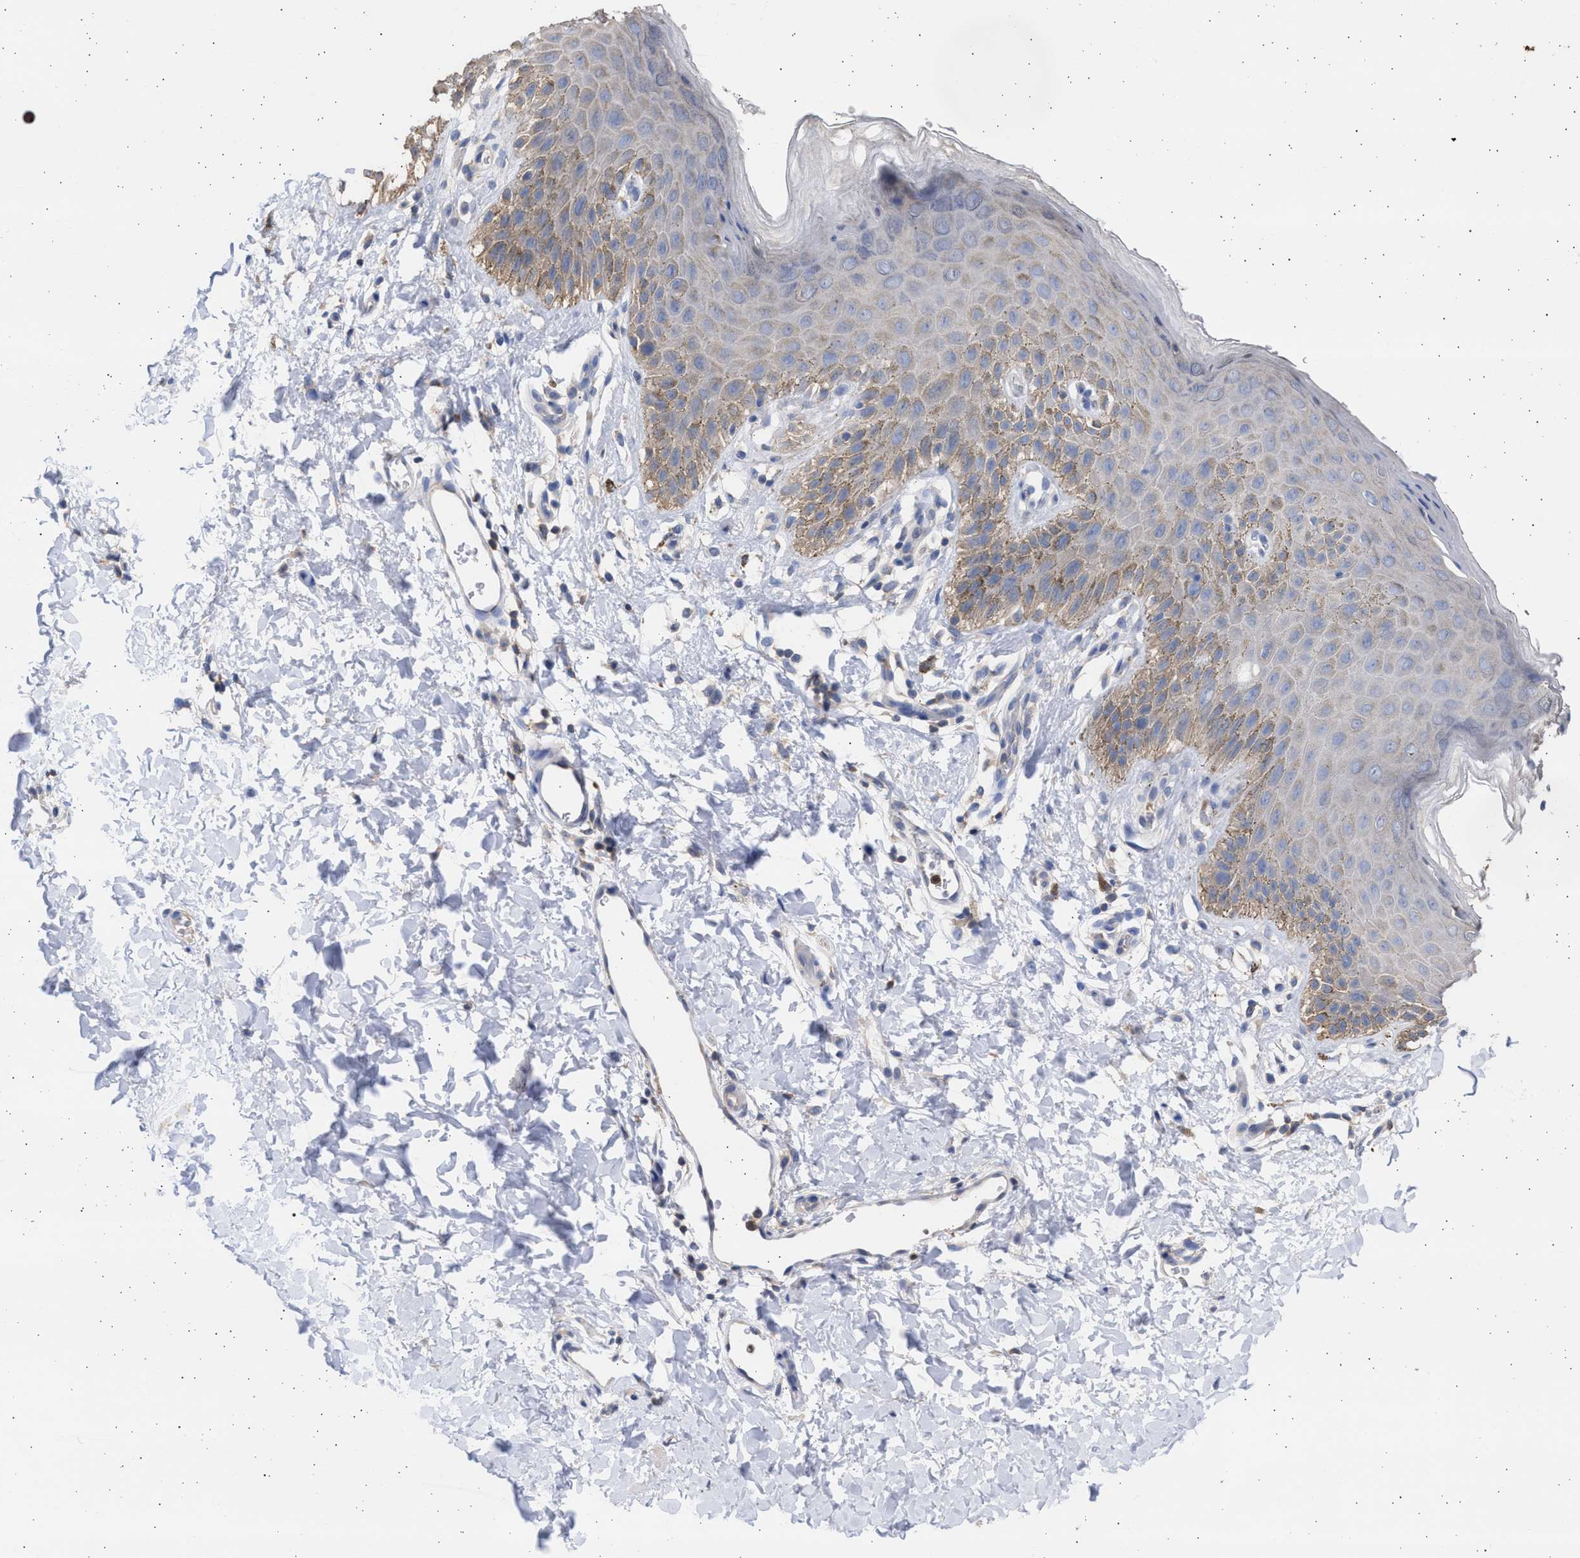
{"staining": {"intensity": "weak", "quantity": "25%-75%", "location": "cytoplasmic/membranous"}, "tissue": "skin", "cell_type": "Epidermal cells", "image_type": "normal", "snomed": [{"axis": "morphology", "description": "Normal tissue, NOS"}, {"axis": "topography", "description": "Anal"}], "caption": "Immunohistochemistry (IHC) of benign human skin exhibits low levels of weak cytoplasmic/membranous positivity in approximately 25%-75% of epidermal cells.", "gene": "ALDOC", "patient": {"sex": "male", "age": 44}}